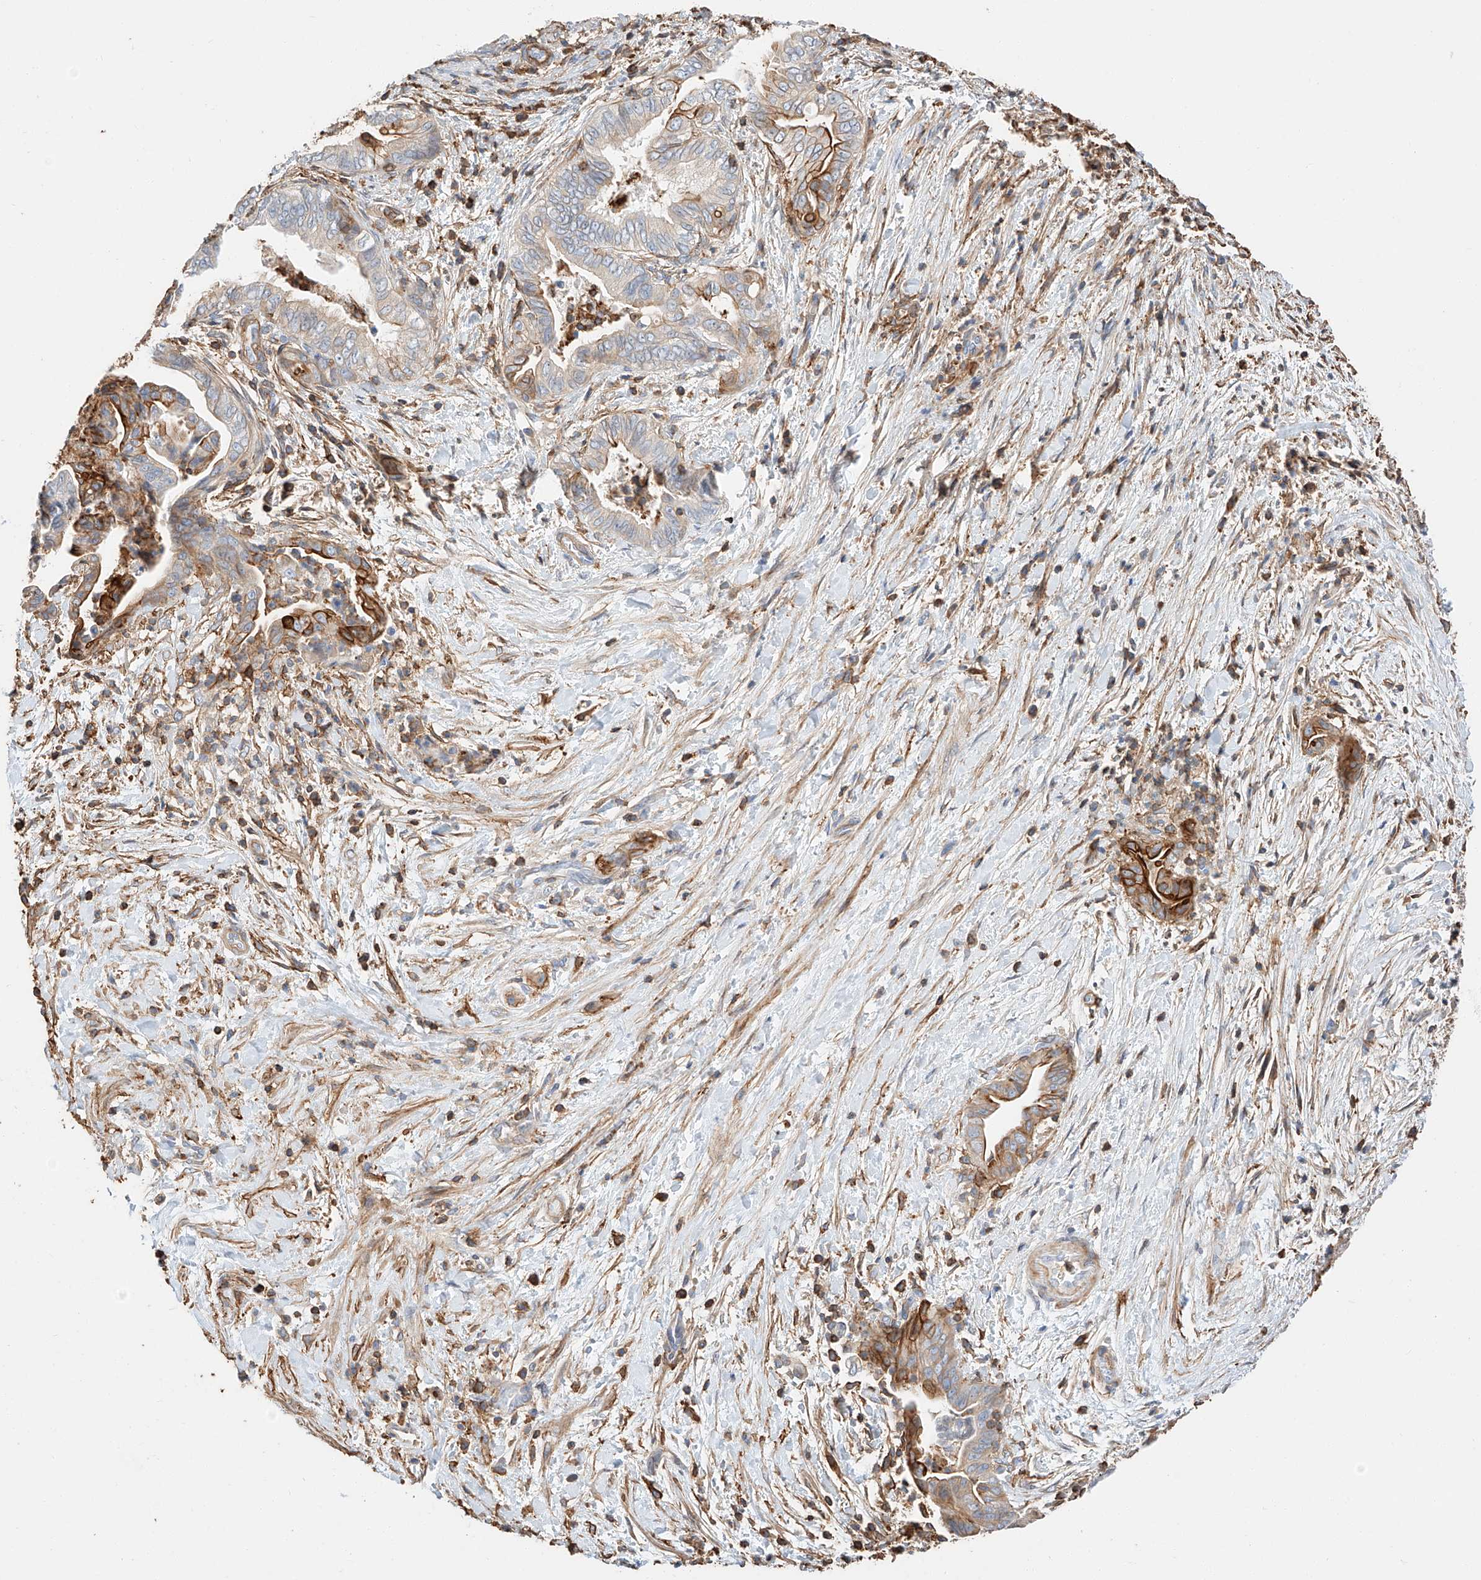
{"staining": {"intensity": "strong", "quantity": "<25%", "location": "cytoplasmic/membranous"}, "tissue": "pancreatic cancer", "cell_type": "Tumor cells", "image_type": "cancer", "snomed": [{"axis": "morphology", "description": "Adenocarcinoma, NOS"}, {"axis": "topography", "description": "Pancreas"}], "caption": "Tumor cells demonstrate medium levels of strong cytoplasmic/membranous staining in about <25% of cells in human pancreatic adenocarcinoma.", "gene": "WFS1", "patient": {"sex": "male", "age": 75}}